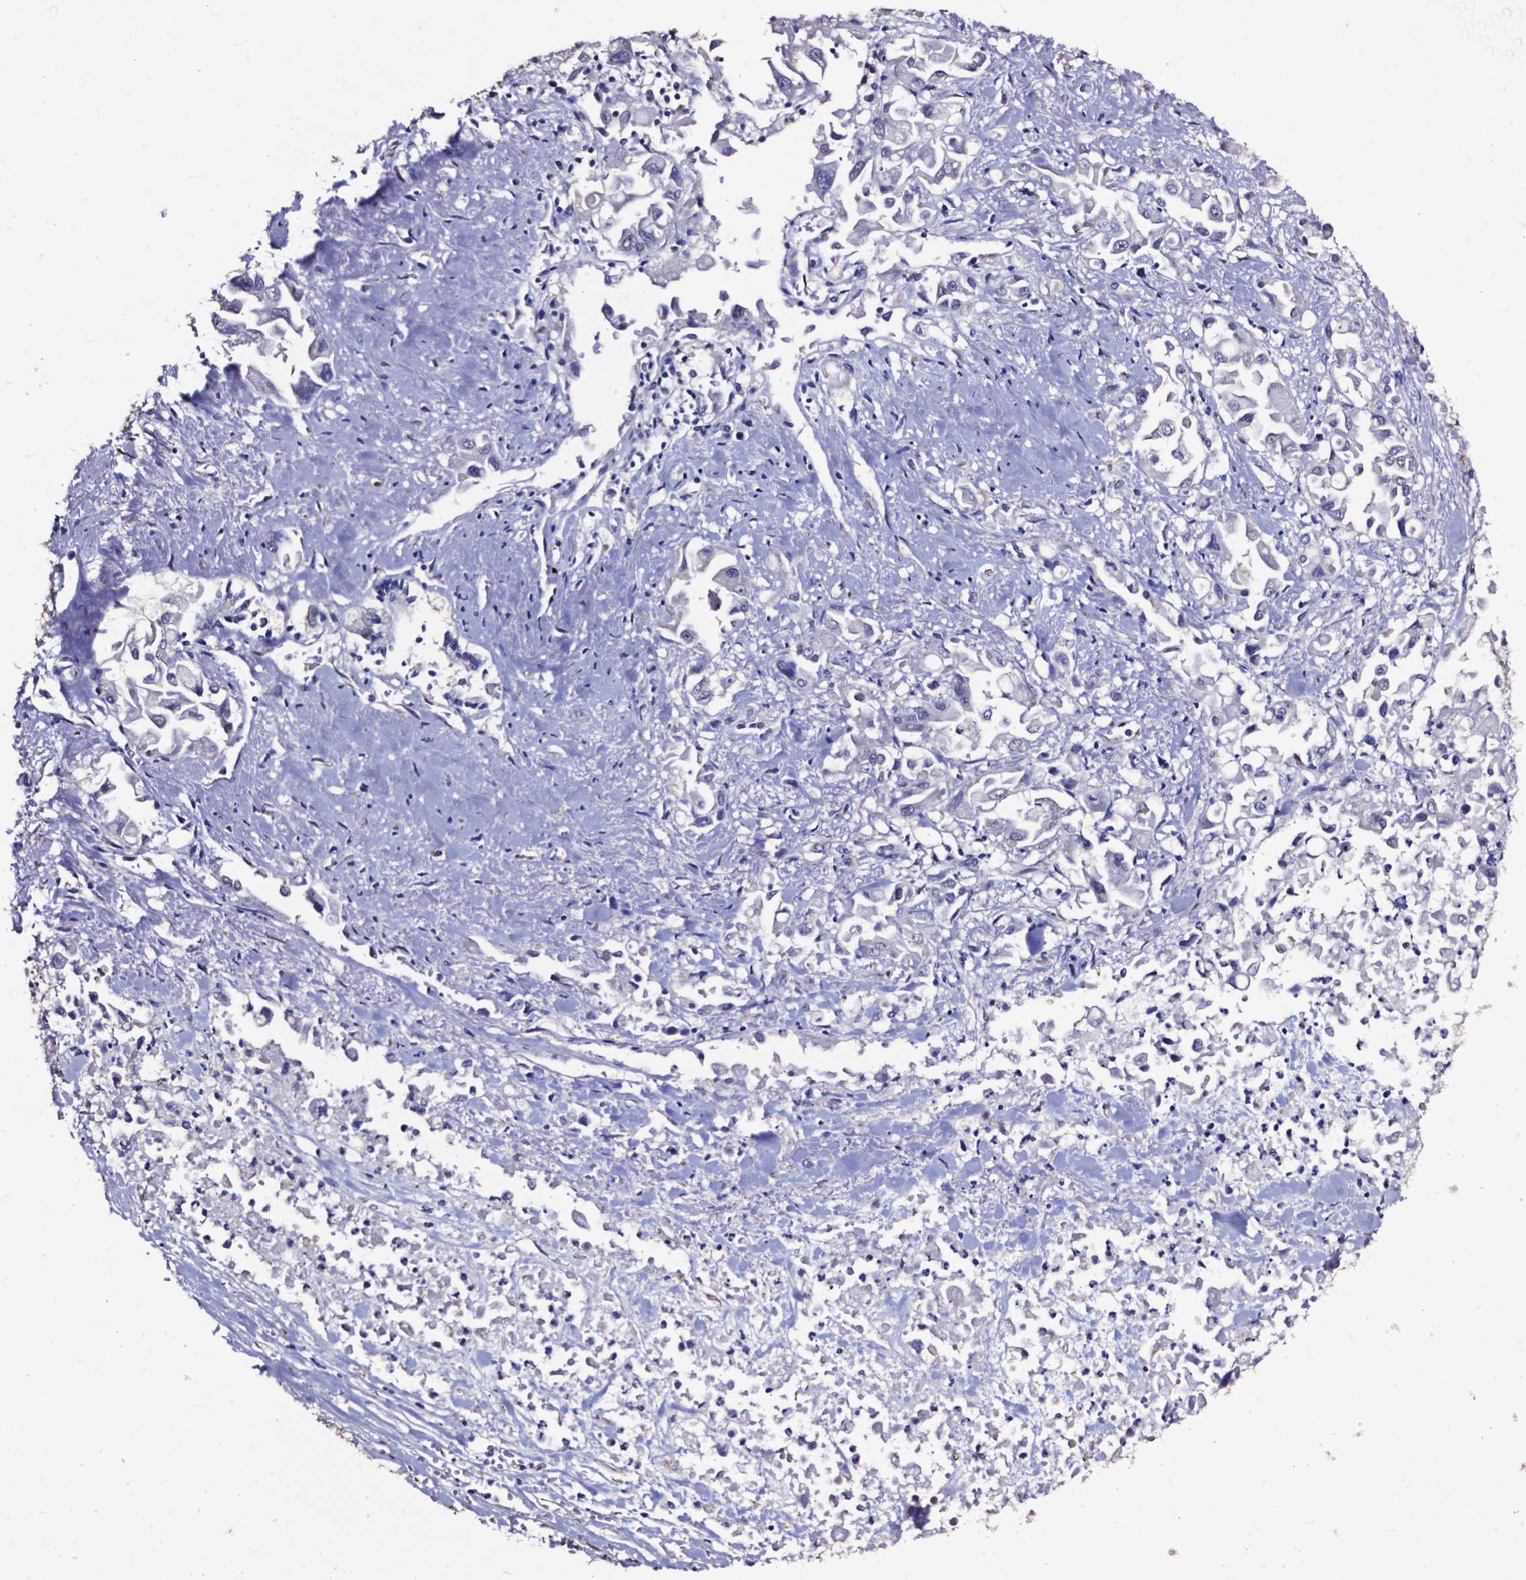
{"staining": {"intensity": "negative", "quantity": "none", "location": "none"}, "tissue": "pancreatic cancer", "cell_type": "Tumor cells", "image_type": "cancer", "snomed": [{"axis": "morphology", "description": "Adenocarcinoma, NOS"}, {"axis": "topography", "description": "Pancreas"}], "caption": "Pancreatic cancer stained for a protein using immunohistochemistry reveals no expression tumor cells.", "gene": "OTUB1", "patient": {"sex": "female", "age": 83}}